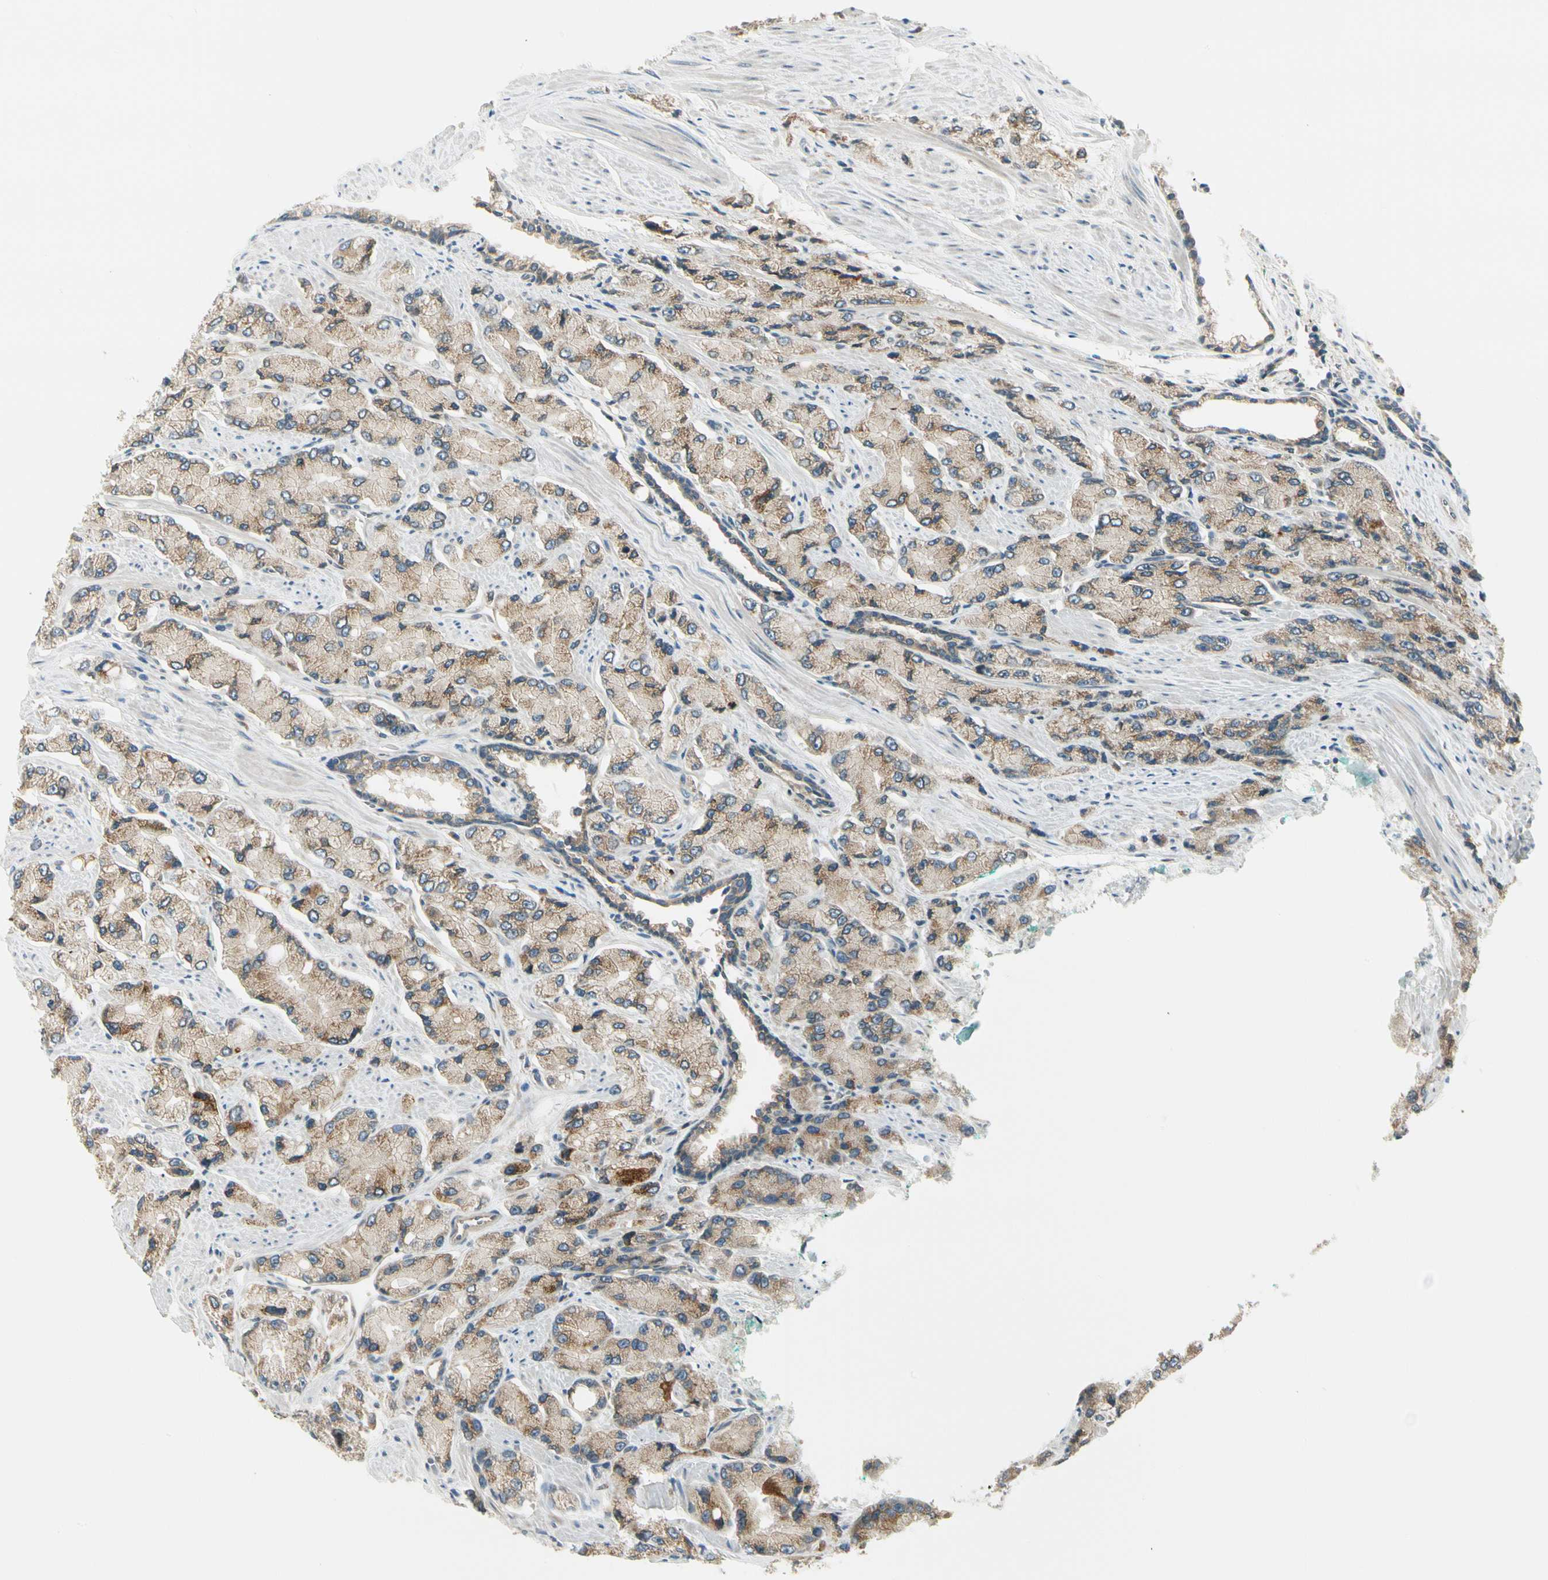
{"staining": {"intensity": "weak", "quantity": ">75%", "location": "cytoplasmic/membranous"}, "tissue": "prostate cancer", "cell_type": "Tumor cells", "image_type": "cancer", "snomed": [{"axis": "morphology", "description": "Adenocarcinoma, High grade"}, {"axis": "topography", "description": "Prostate"}], "caption": "Tumor cells exhibit low levels of weak cytoplasmic/membranous staining in about >75% of cells in human prostate cancer (adenocarcinoma (high-grade)). Ihc stains the protein in brown and the nuclei are stained blue.", "gene": "BNIP1", "patient": {"sex": "male", "age": 58}}